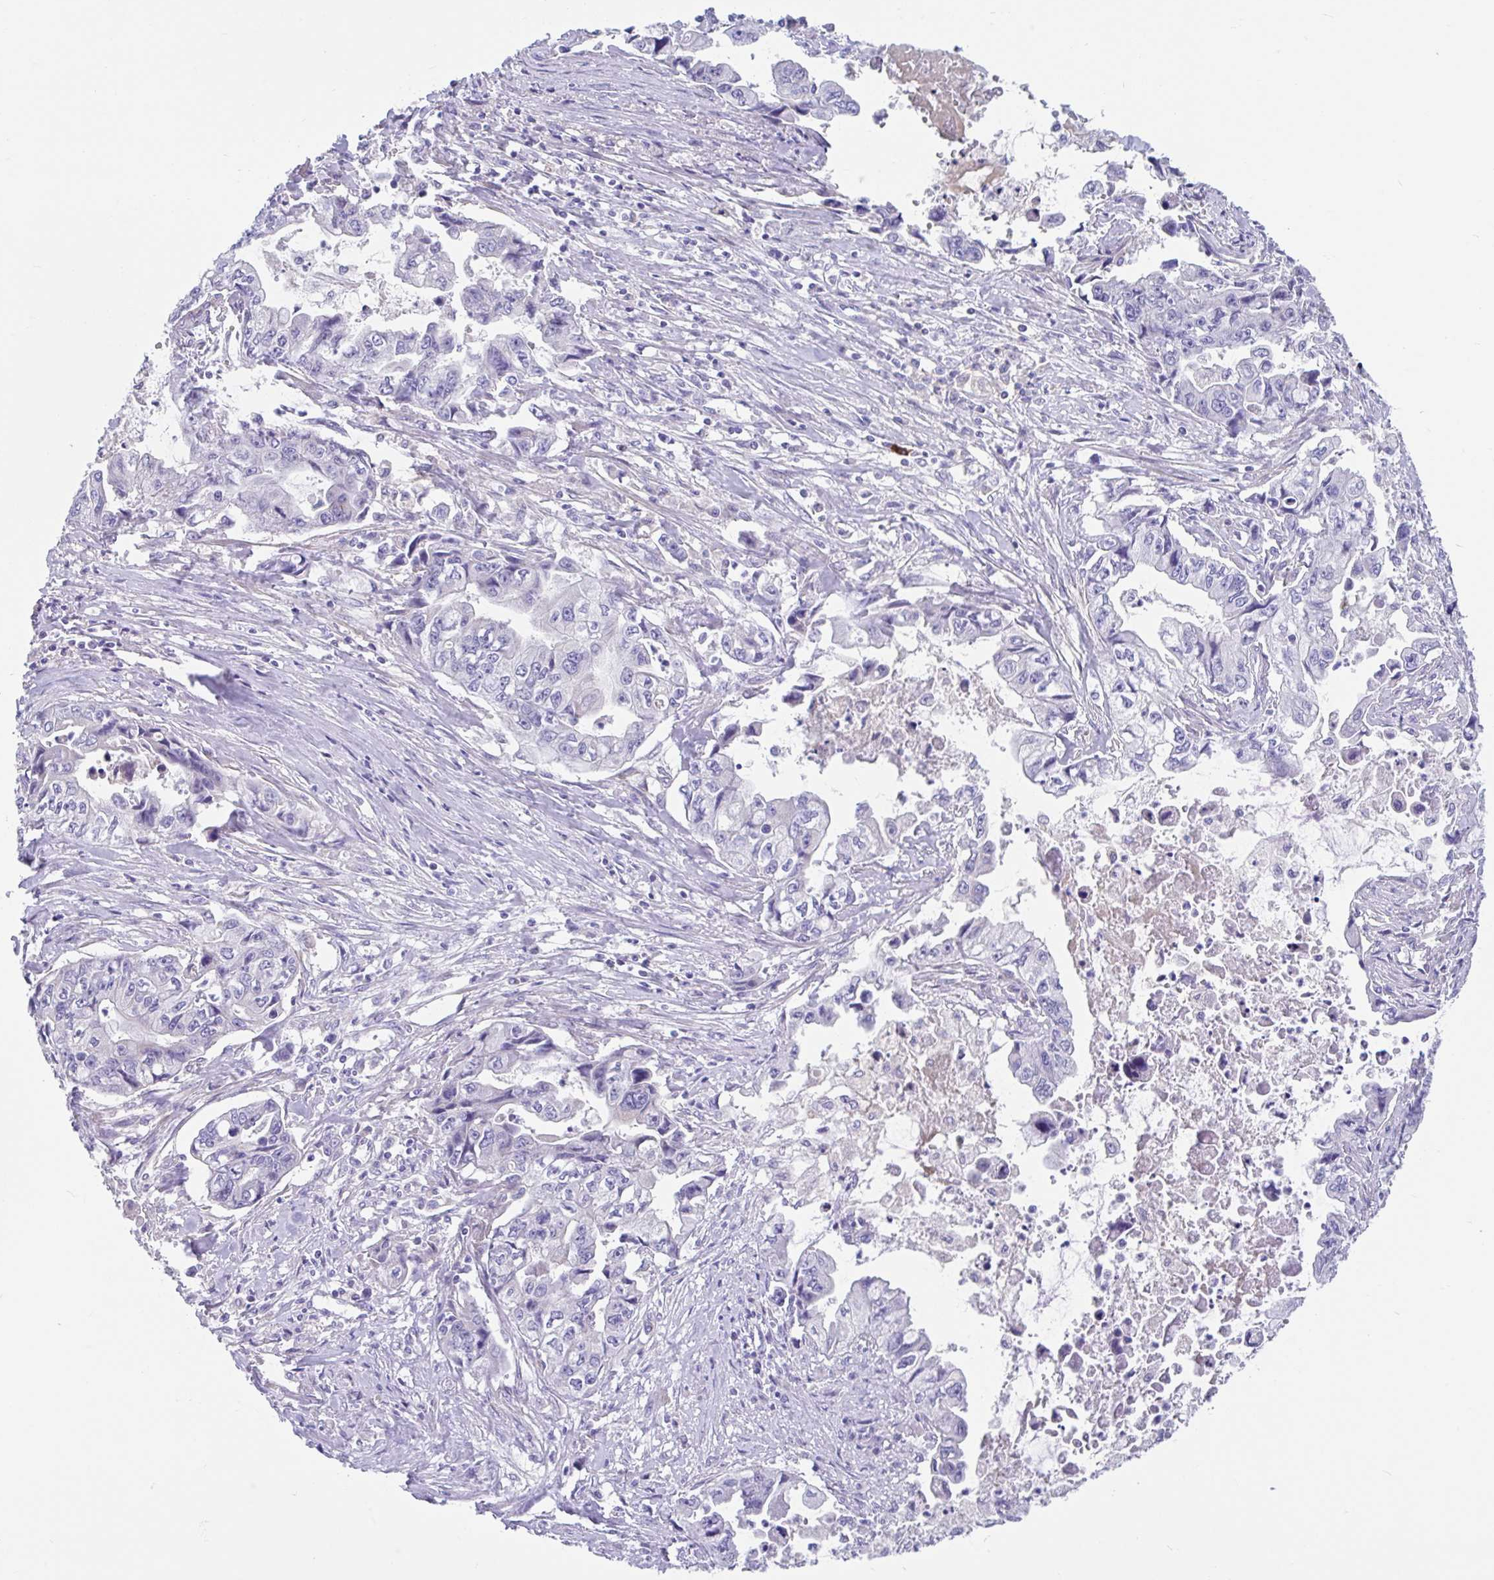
{"staining": {"intensity": "negative", "quantity": "none", "location": "none"}, "tissue": "pancreatic cancer", "cell_type": "Tumor cells", "image_type": "cancer", "snomed": [{"axis": "morphology", "description": "Adenocarcinoma, NOS"}, {"axis": "topography", "description": "Pancreas"}], "caption": "Tumor cells are negative for brown protein staining in pancreatic cancer.", "gene": "CCSAP", "patient": {"sex": "male", "age": 66}}